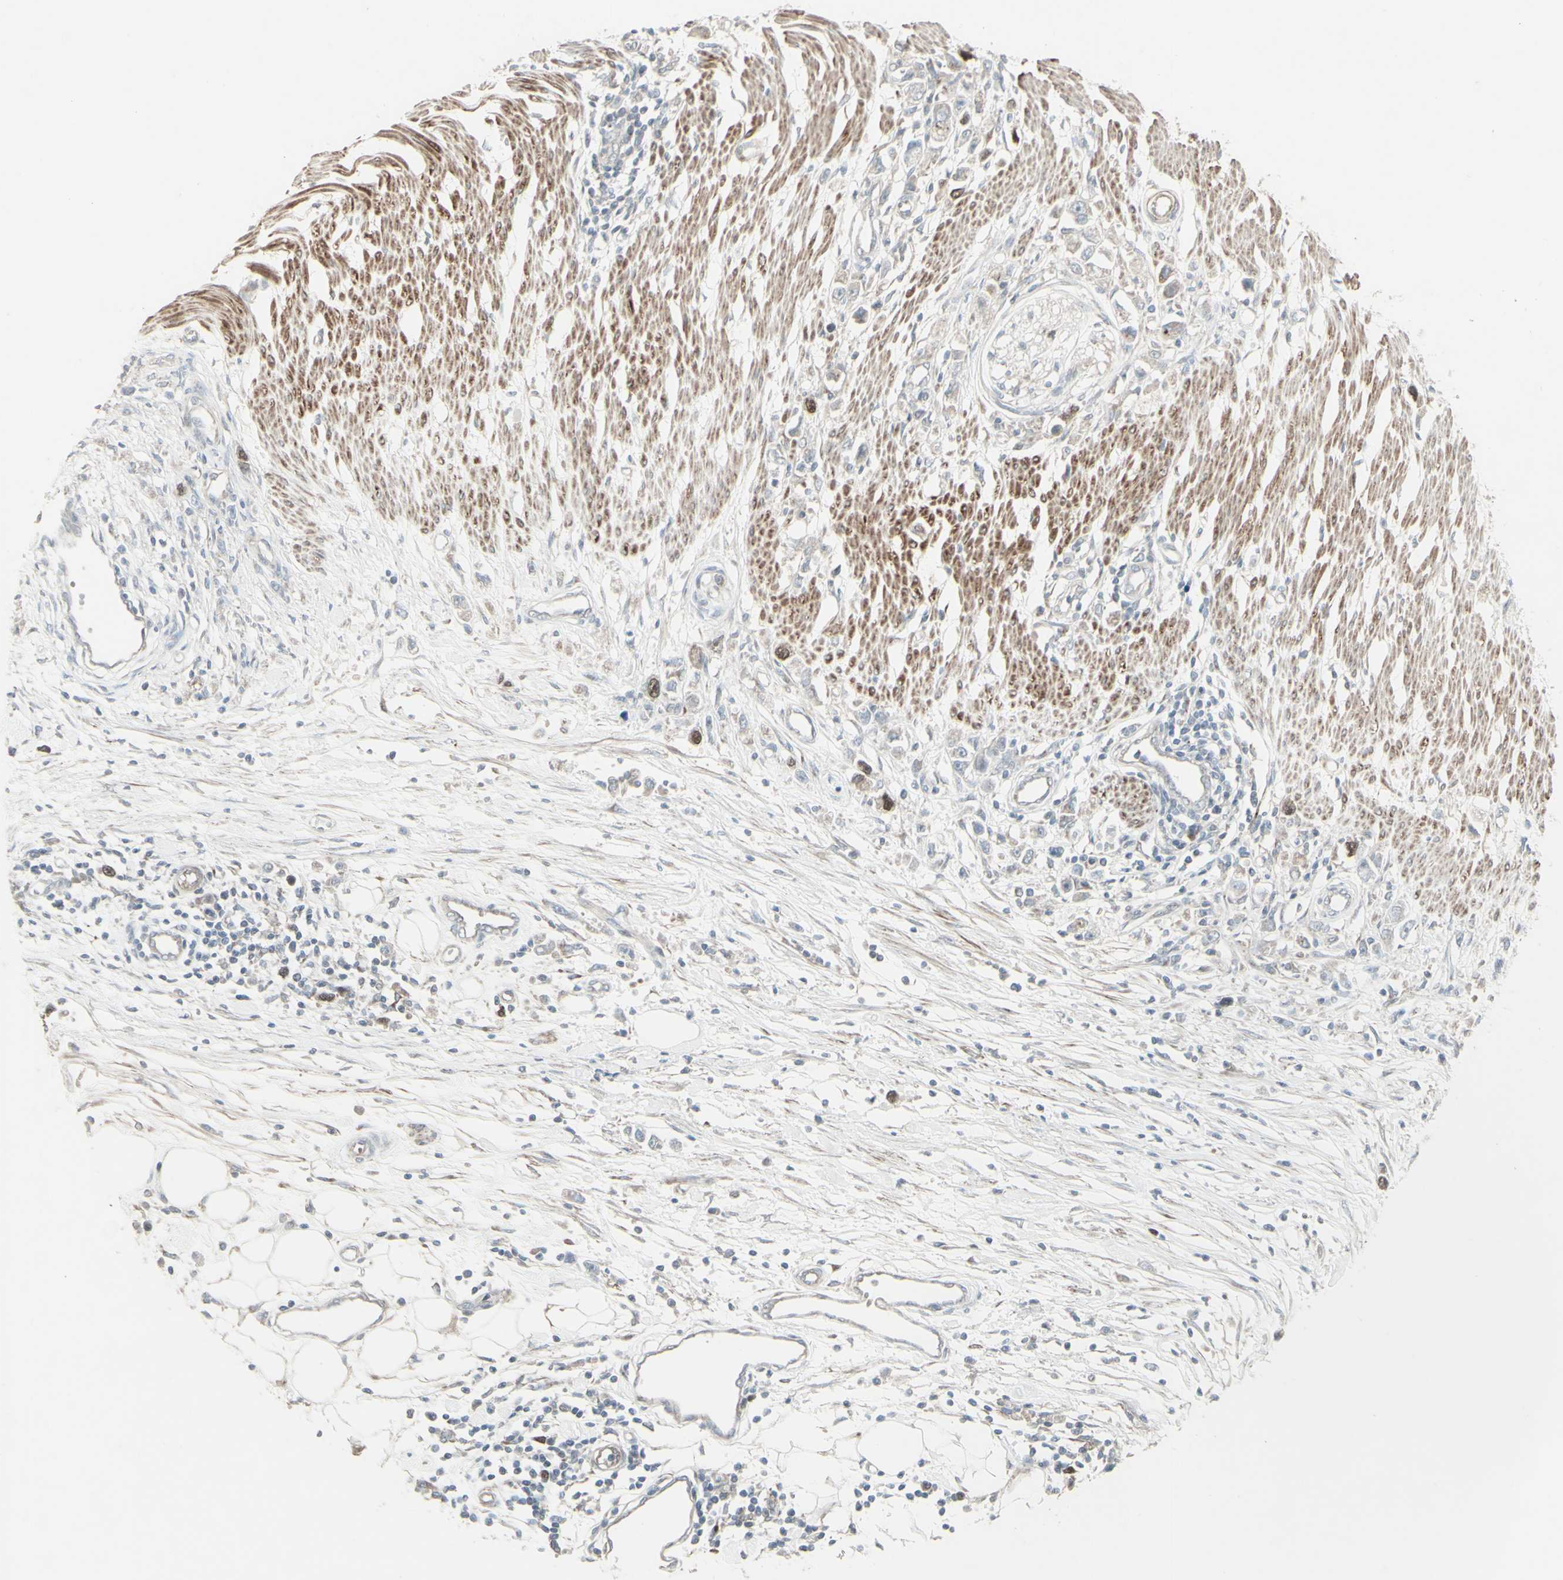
{"staining": {"intensity": "negative", "quantity": "none", "location": "none"}, "tissue": "stomach cancer", "cell_type": "Tumor cells", "image_type": "cancer", "snomed": [{"axis": "morphology", "description": "Adenocarcinoma, NOS"}, {"axis": "topography", "description": "Stomach"}], "caption": "Tumor cells are negative for protein expression in human stomach cancer.", "gene": "GMNN", "patient": {"sex": "female", "age": 59}}